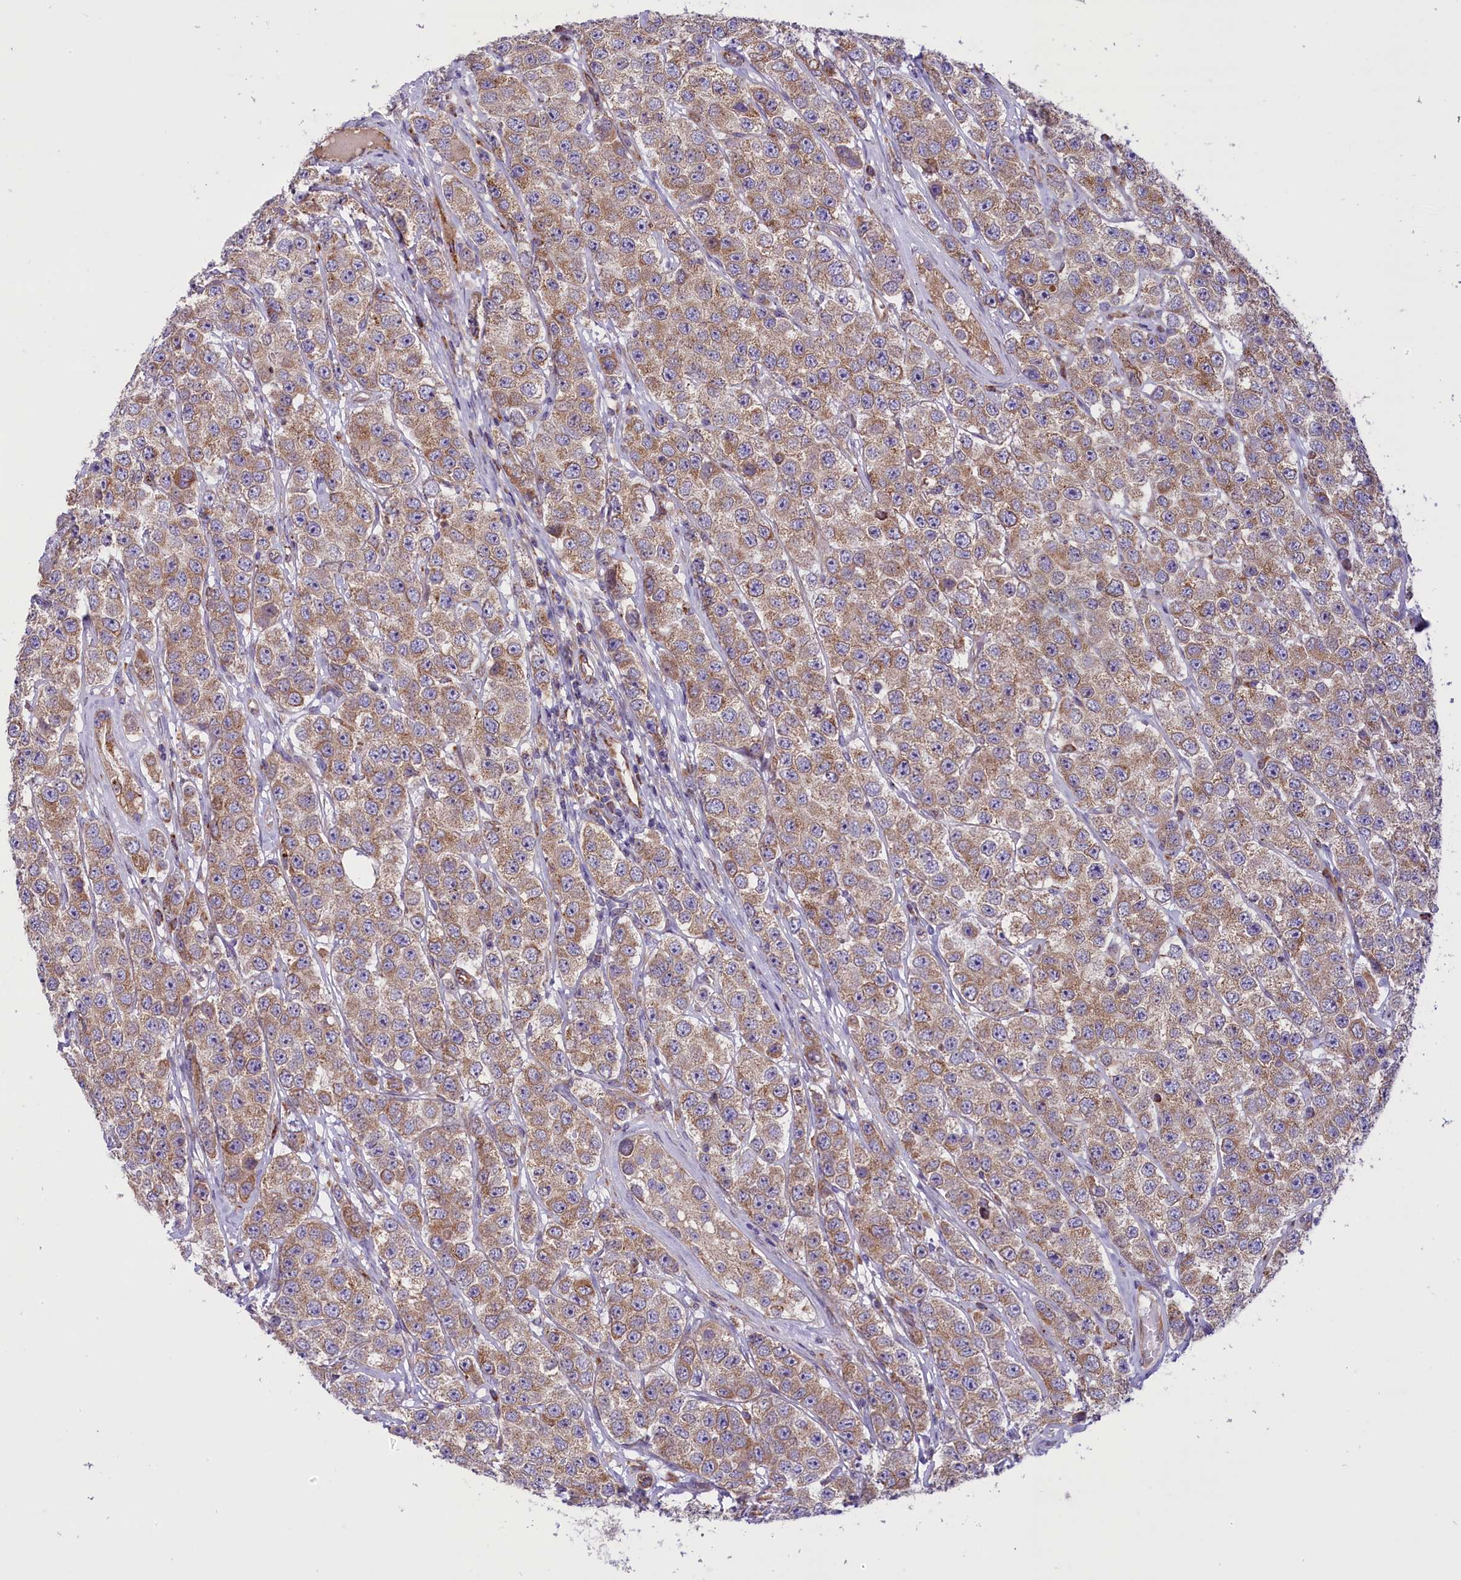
{"staining": {"intensity": "moderate", "quantity": ">75%", "location": "cytoplasmic/membranous"}, "tissue": "testis cancer", "cell_type": "Tumor cells", "image_type": "cancer", "snomed": [{"axis": "morphology", "description": "Seminoma, NOS"}, {"axis": "topography", "description": "Testis"}], "caption": "Moderate cytoplasmic/membranous expression for a protein is identified in about >75% of tumor cells of seminoma (testis) using IHC.", "gene": "PTPRU", "patient": {"sex": "male", "age": 28}}